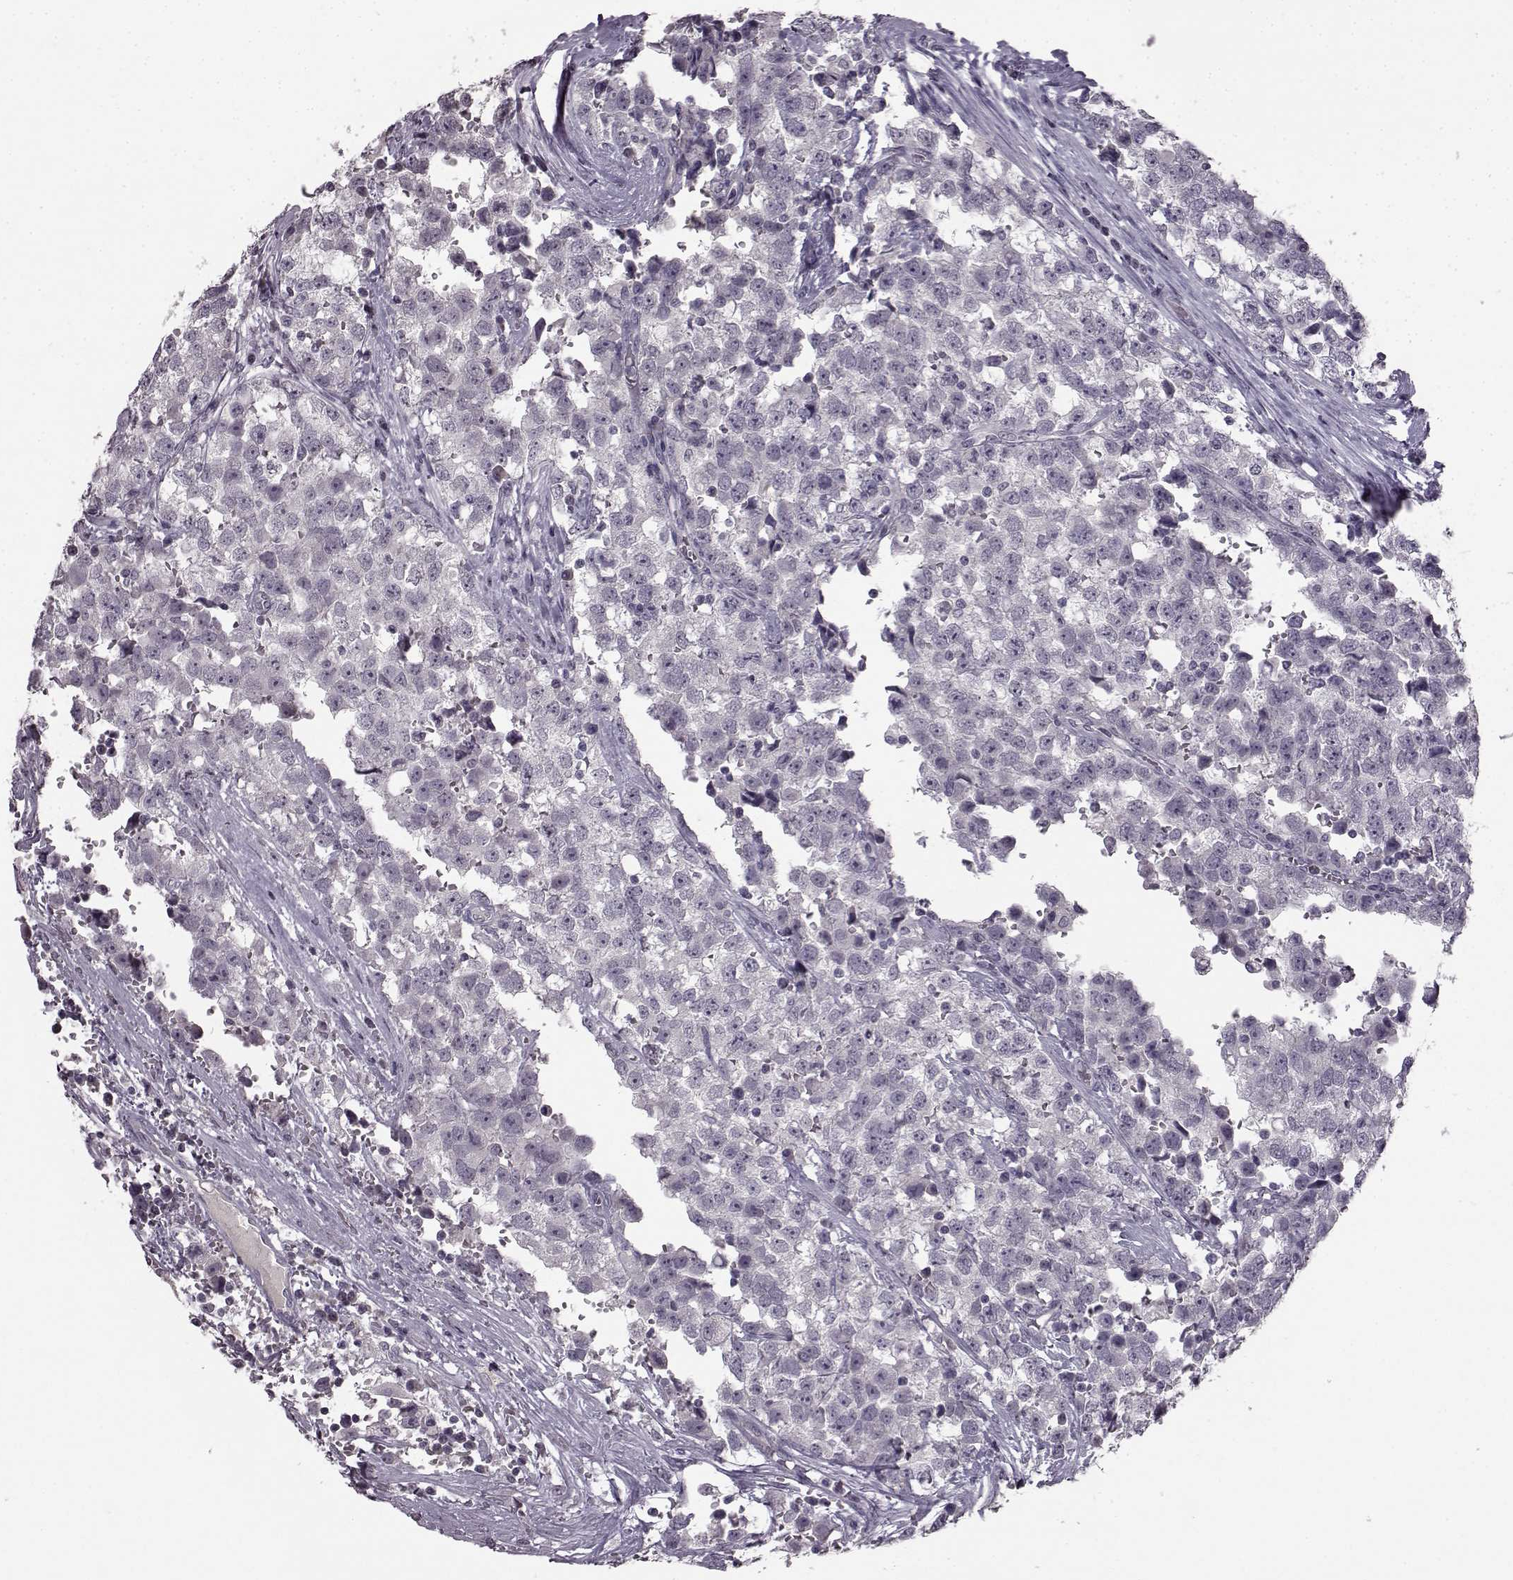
{"staining": {"intensity": "negative", "quantity": "none", "location": "none"}, "tissue": "testis cancer", "cell_type": "Tumor cells", "image_type": "cancer", "snomed": [{"axis": "morphology", "description": "Seminoma, NOS"}, {"axis": "topography", "description": "Testis"}], "caption": "Immunohistochemistry micrograph of testis cancer (seminoma) stained for a protein (brown), which demonstrates no expression in tumor cells.", "gene": "LHB", "patient": {"sex": "male", "age": 34}}